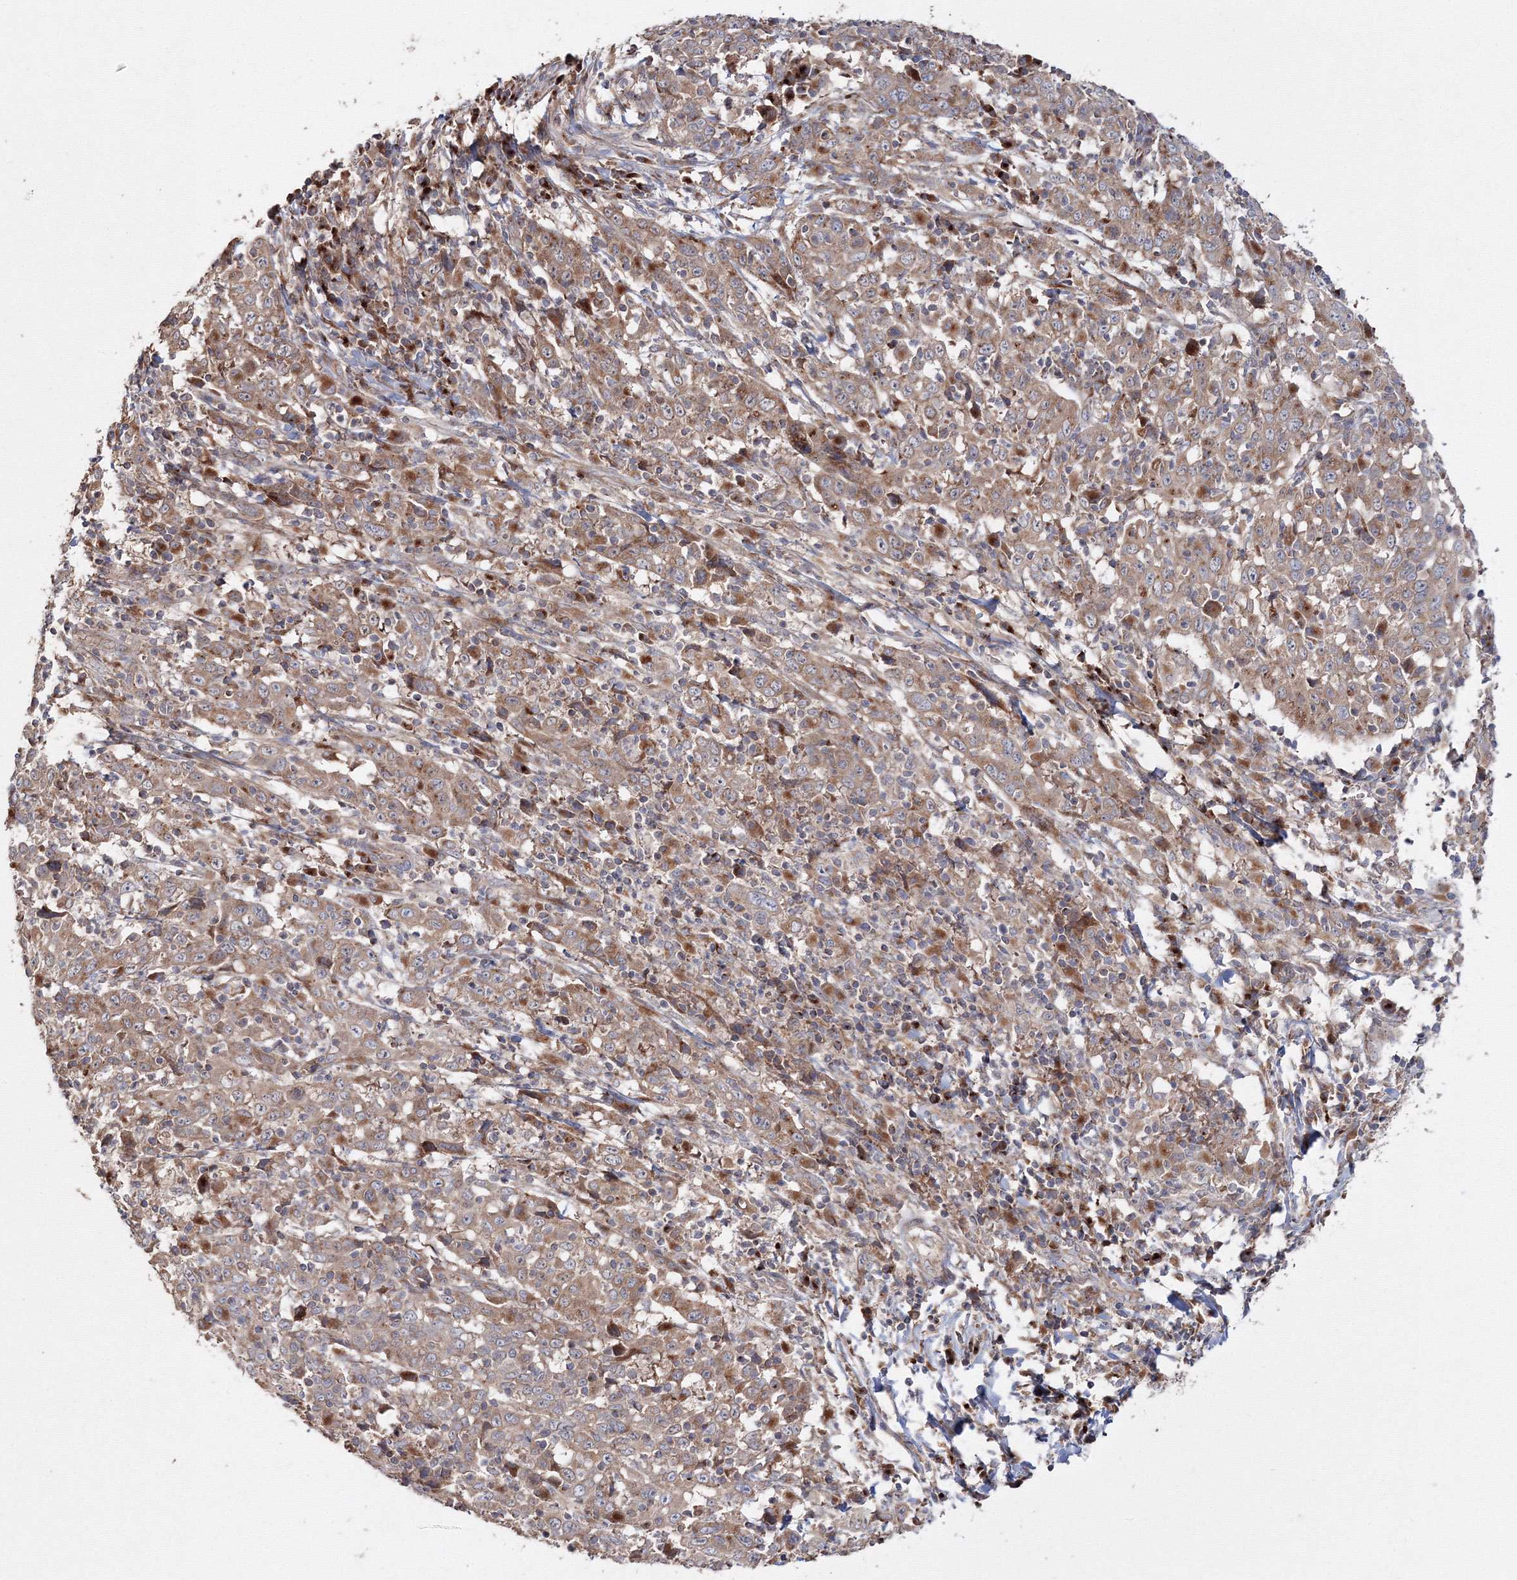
{"staining": {"intensity": "moderate", "quantity": ">75%", "location": "cytoplasmic/membranous"}, "tissue": "cervical cancer", "cell_type": "Tumor cells", "image_type": "cancer", "snomed": [{"axis": "morphology", "description": "Squamous cell carcinoma, NOS"}, {"axis": "topography", "description": "Cervix"}], "caption": "Moderate cytoplasmic/membranous expression is present in approximately >75% of tumor cells in cervical cancer.", "gene": "DDO", "patient": {"sex": "female", "age": 46}}